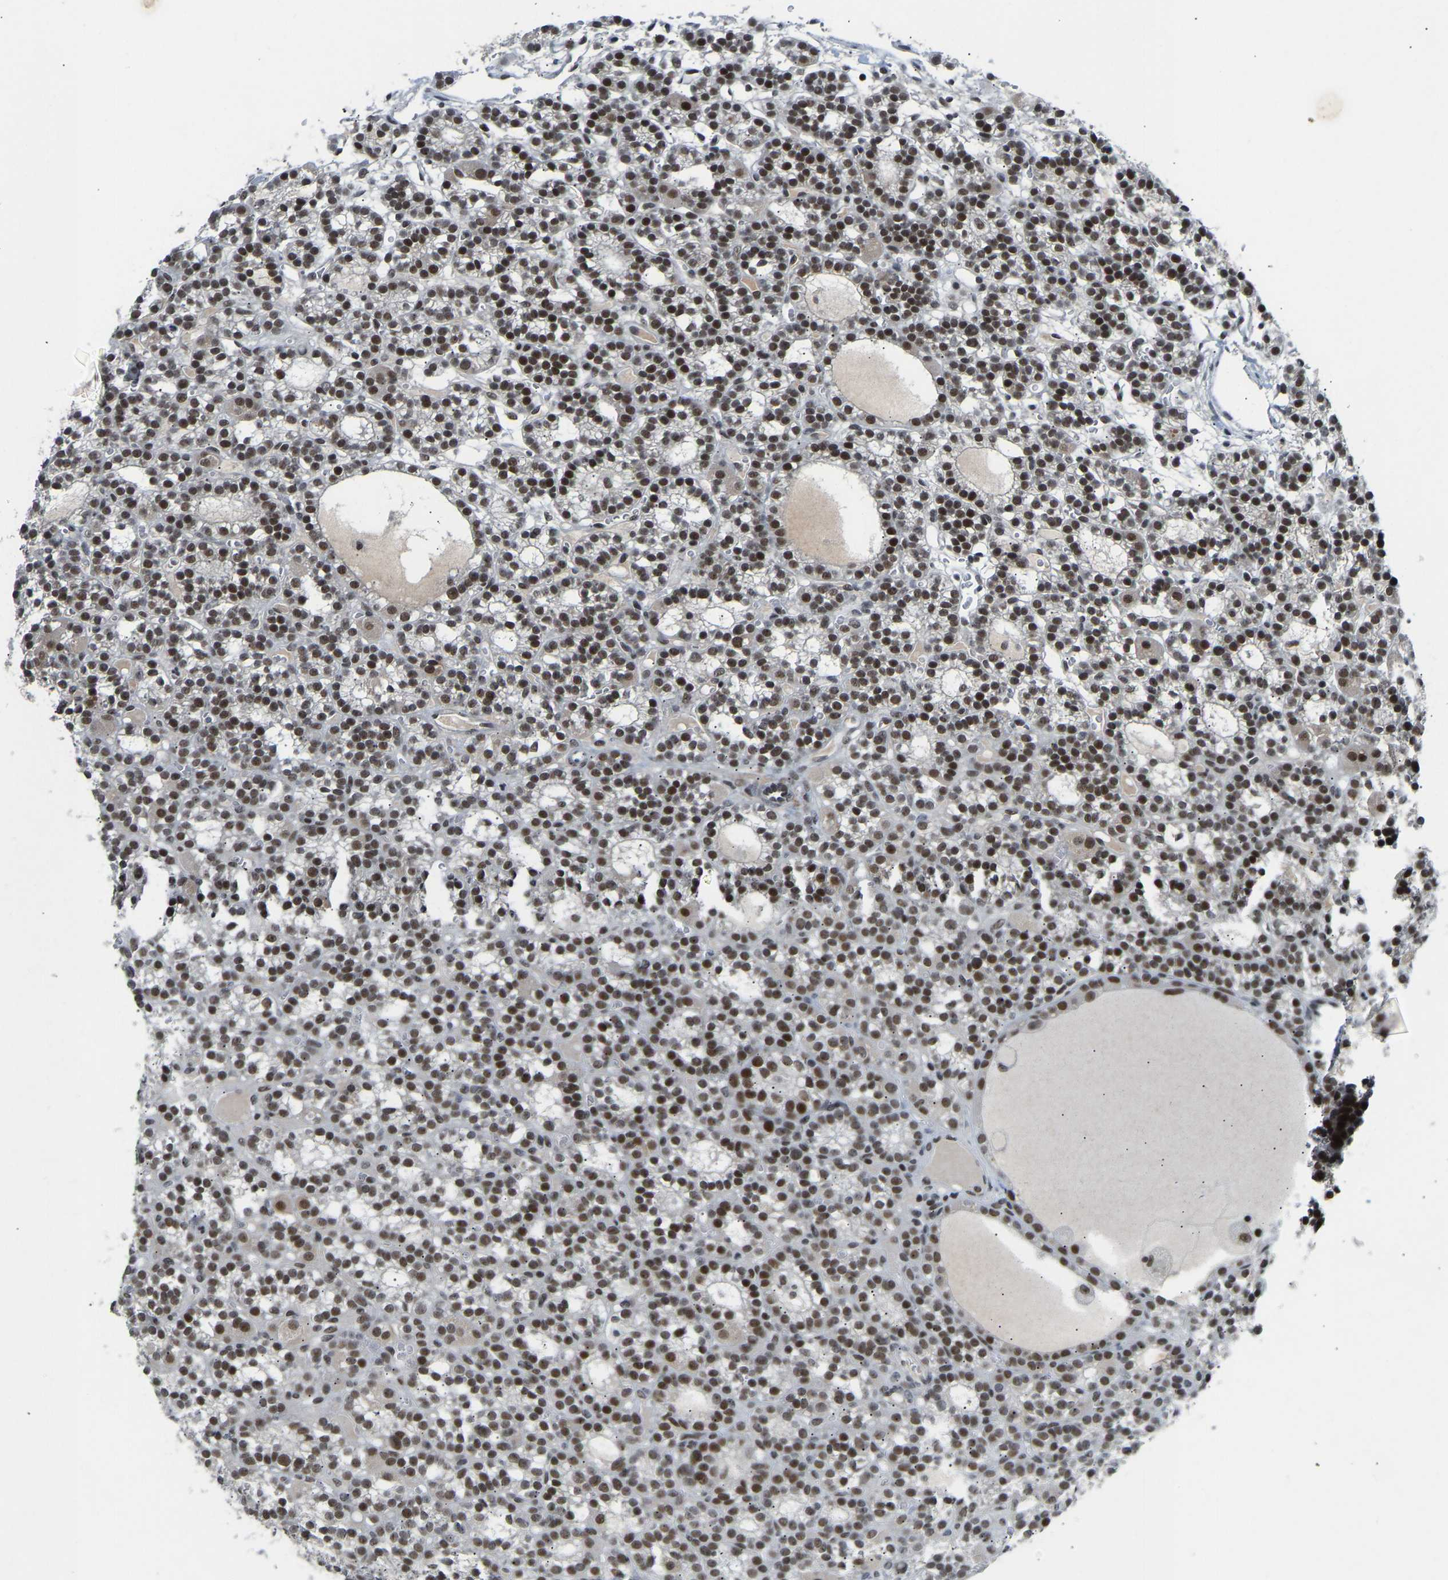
{"staining": {"intensity": "moderate", "quantity": ">75%", "location": "nuclear"}, "tissue": "parathyroid gland", "cell_type": "Glandular cells", "image_type": "normal", "snomed": [{"axis": "morphology", "description": "Normal tissue, NOS"}, {"axis": "morphology", "description": "Adenoma, NOS"}, {"axis": "topography", "description": "Parathyroid gland"}], "caption": "Protein expression analysis of unremarkable parathyroid gland reveals moderate nuclear expression in approximately >75% of glandular cells.", "gene": "RBM15", "patient": {"sex": "female", "age": 58}}